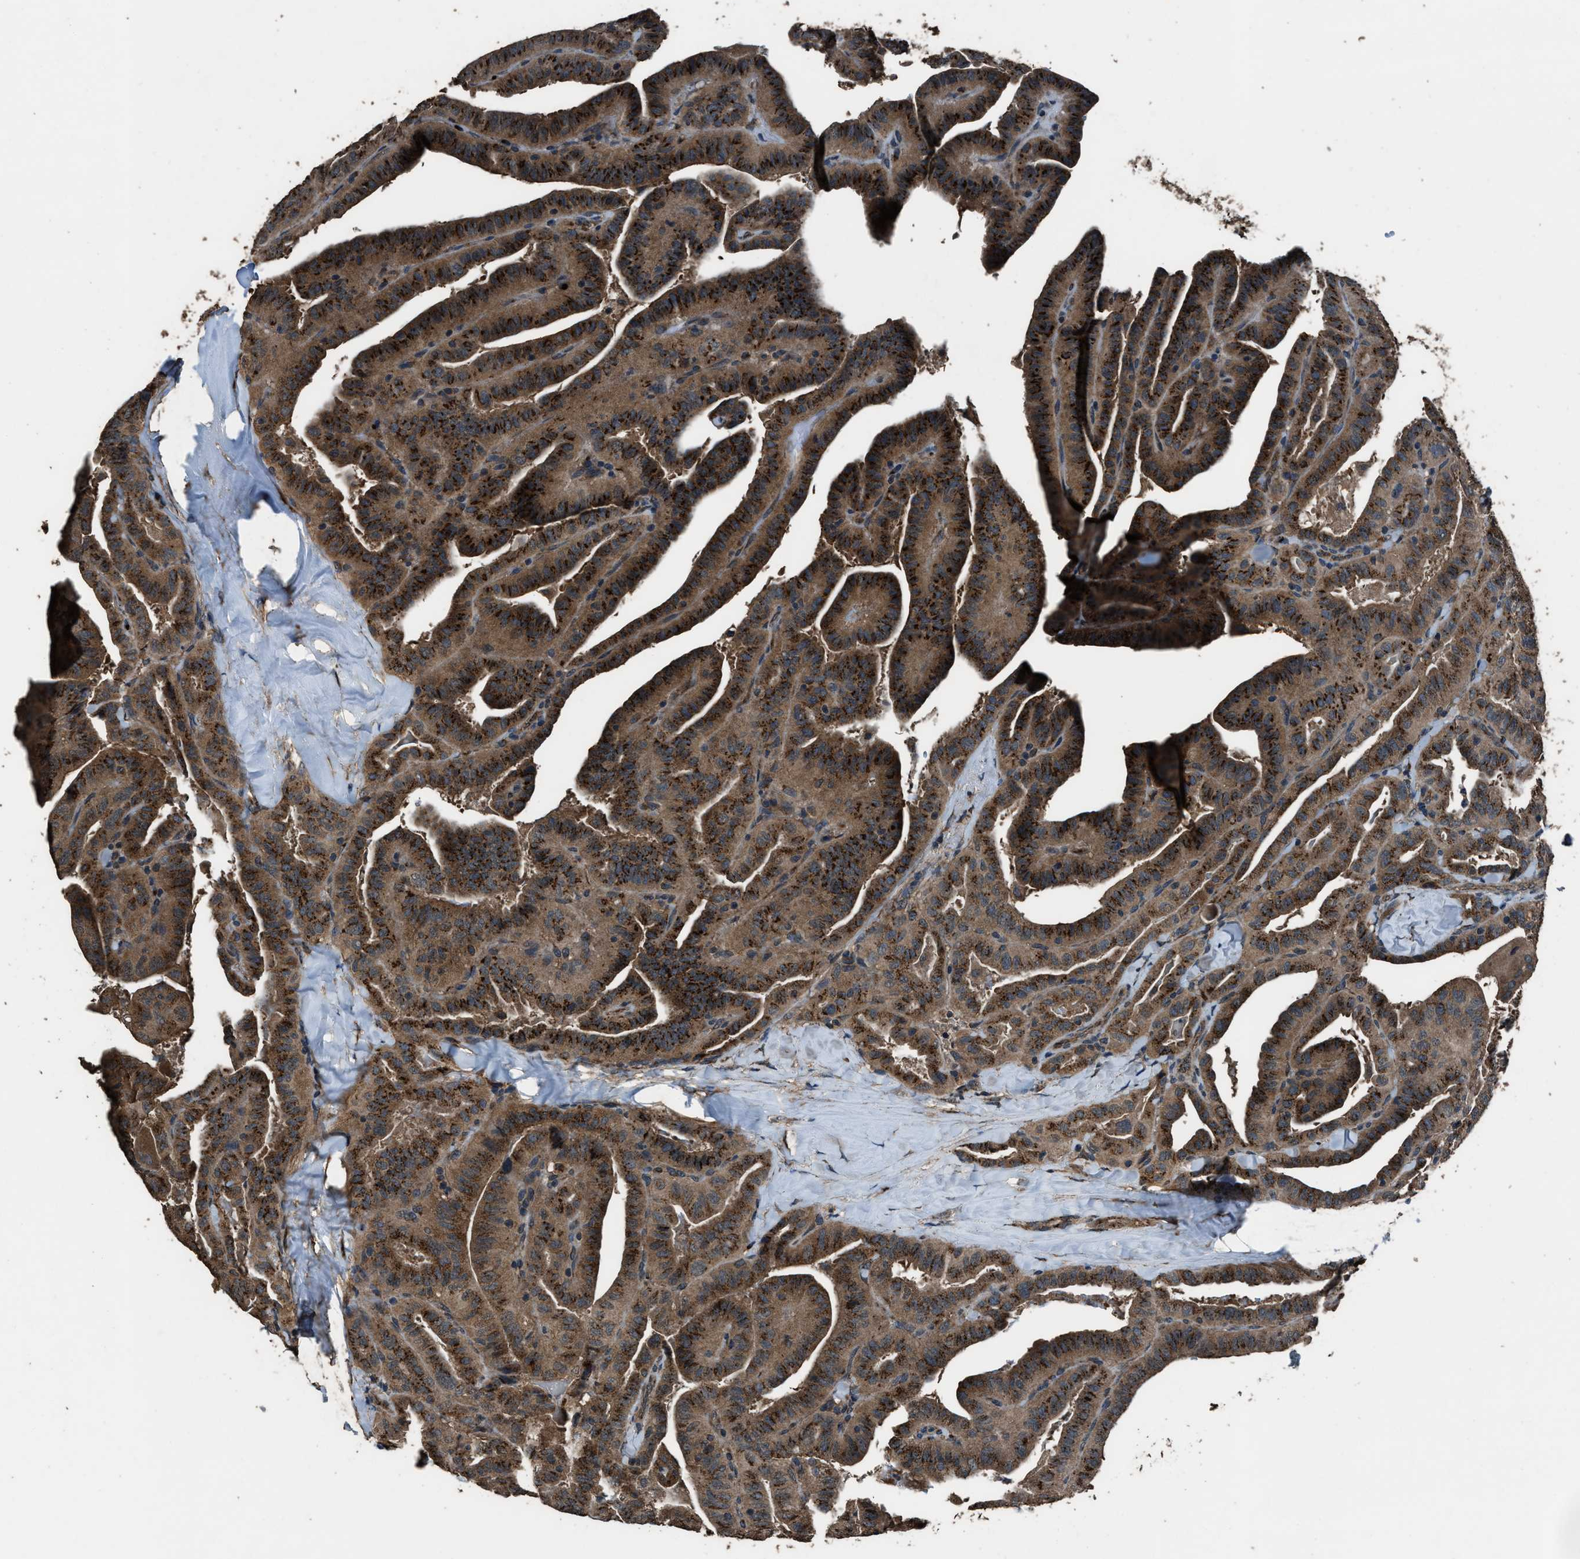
{"staining": {"intensity": "strong", "quantity": ">75%", "location": "cytoplasmic/membranous"}, "tissue": "thyroid cancer", "cell_type": "Tumor cells", "image_type": "cancer", "snomed": [{"axis": "morphology", "description": "Papillary adenocarcinoma, NOS"}, {"axis": "topography", "description": "Thyroid gland"}], "caption": "Tumor cells reveal high levels of strong cytoplasmic/membranous expression in about >75% of cells in human thyroid papillary adenocarcinoma.", "gene": "SLC38A10", "patient": {"sex": "male", "age": 77}}